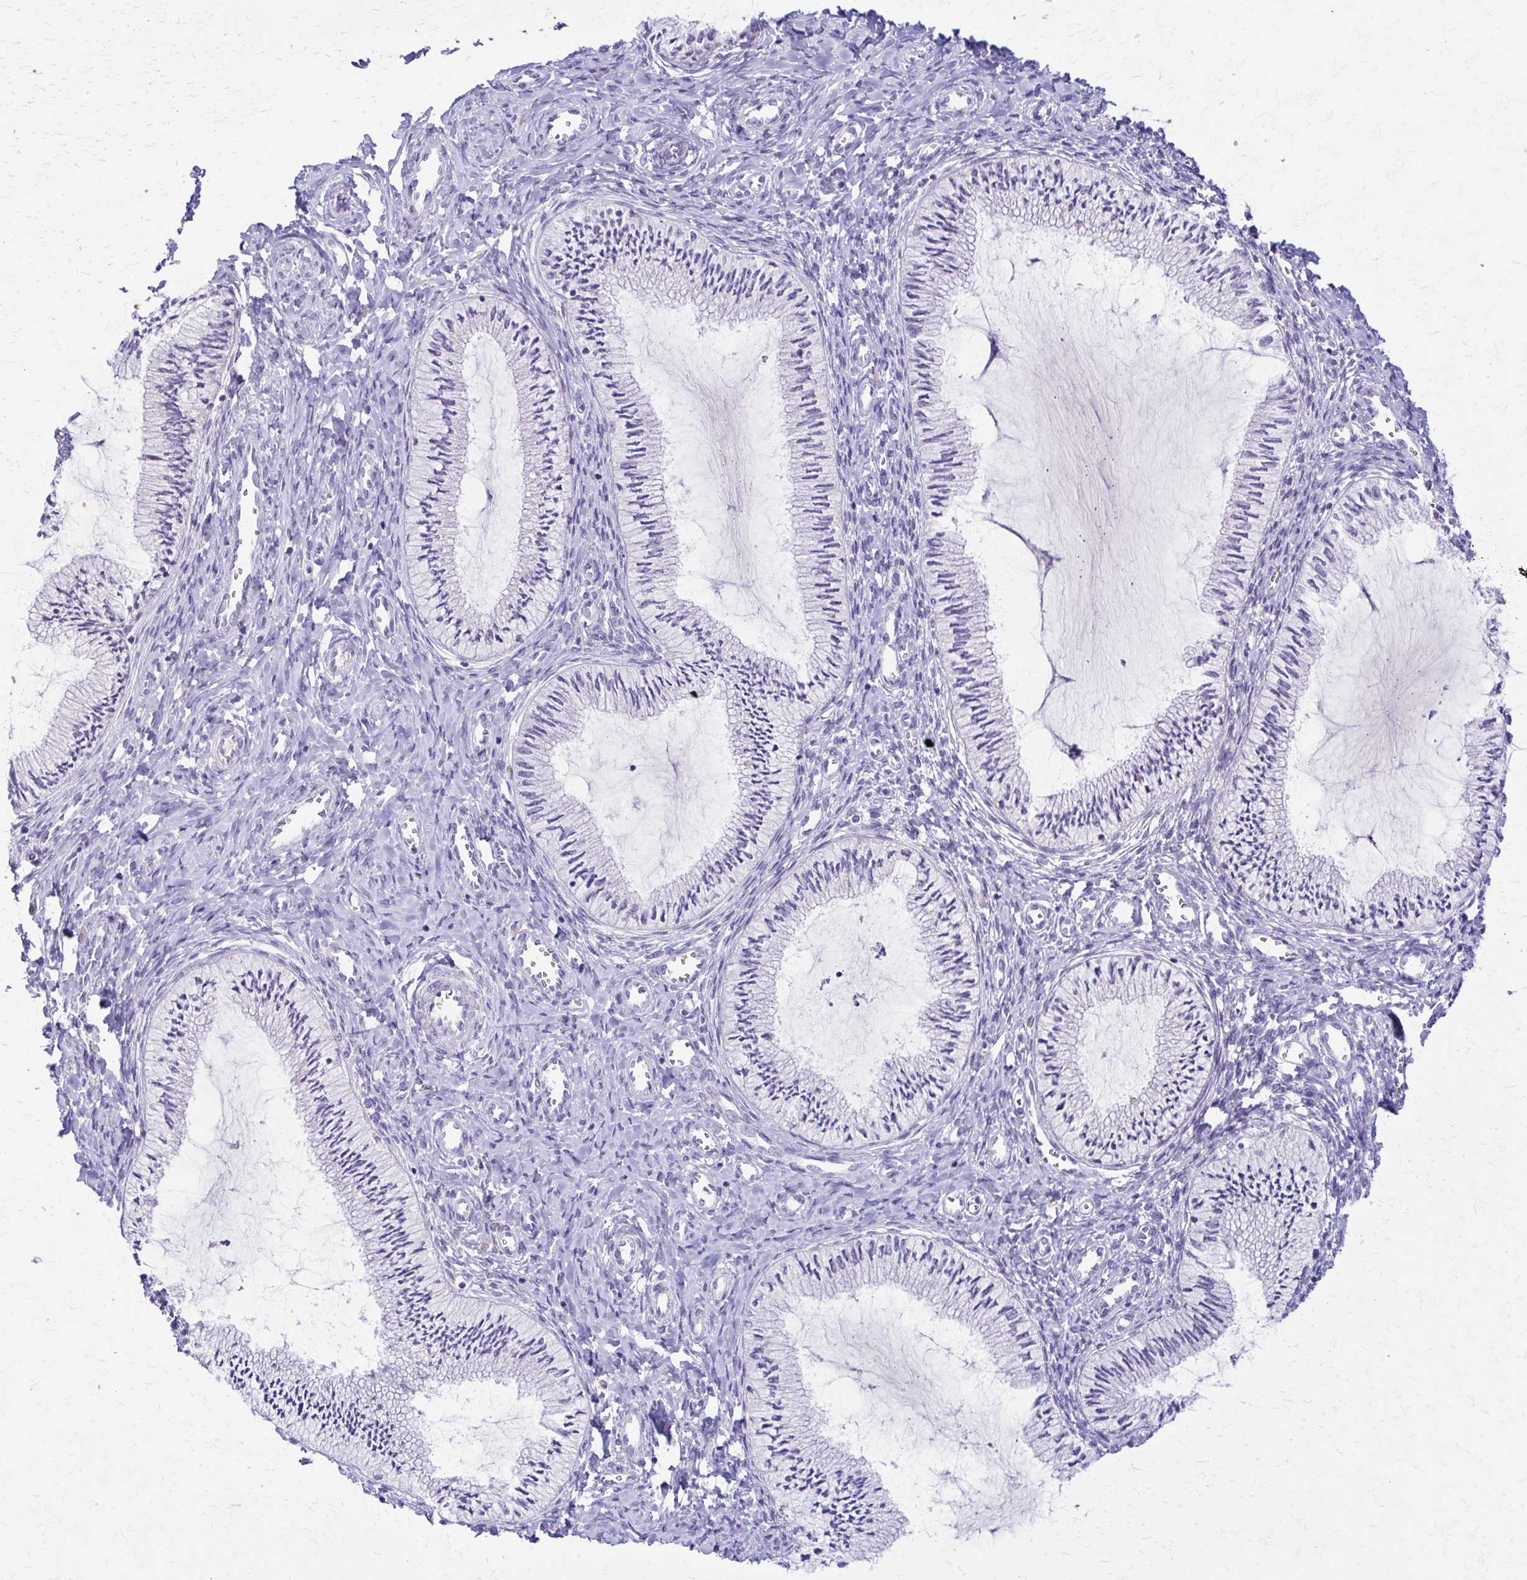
{"staining": {"intensity": "negative", "quantity": "none", "location": "none"}, "tissue": "cervix", "cell_type": "Glandular cells", "image_type": "normal", "snomed": [{"axis": "morphology", "description": "Normal tissue, NOS"}, {"axis": "topography", "description": "Cervix"}], "caption": "High power microscopy photomicrograph of an IHC photomicrograph of normal cervix, revealing no significant staining in glandular cells.", "gene": "SAMD13", "patient": {"sex": "female", "age": 24}}